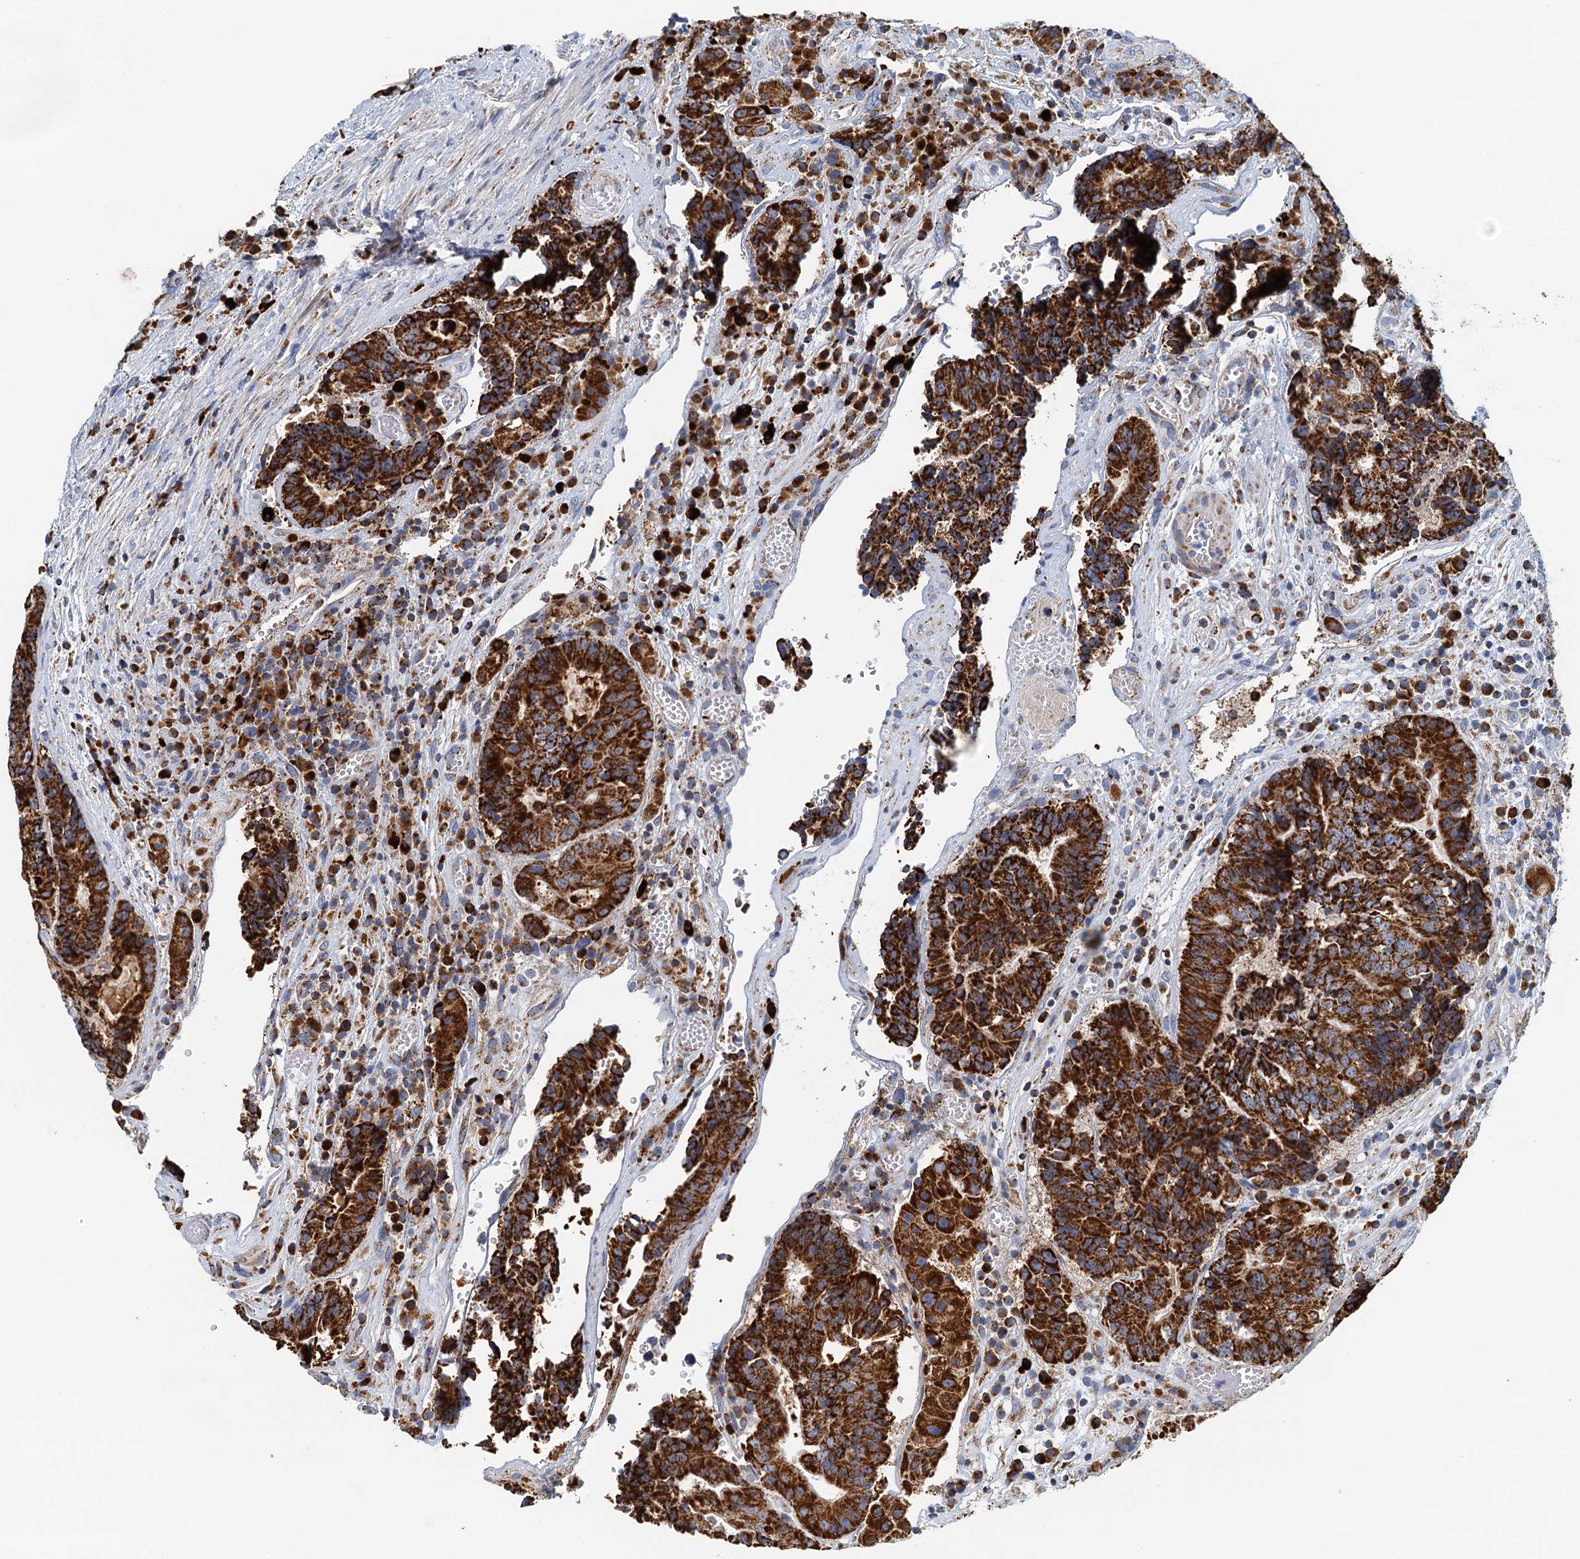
{"staining": {"intensity": "strong", "quantity": ">75%", "location": "cytoplasmic/membranous"}, "tissue": "colorectal cancer", "cell_type": "Tumor cells", "image_type": "cancer", "snomed": [{"axis": "morphology", "description": "Adenocarcinoma, NOS"}, {"axis": "topography", "description": "Rectum"}], "caption": "IHC micrograph of human colorectal adenocarcinoma stained for a protein (brown), which displays high levels of strong cytoplasmic/membranous expression in approximately >75% of tumor cells.", "gene": "POC1A", "patient": {"sex": "male", "age": 69}}